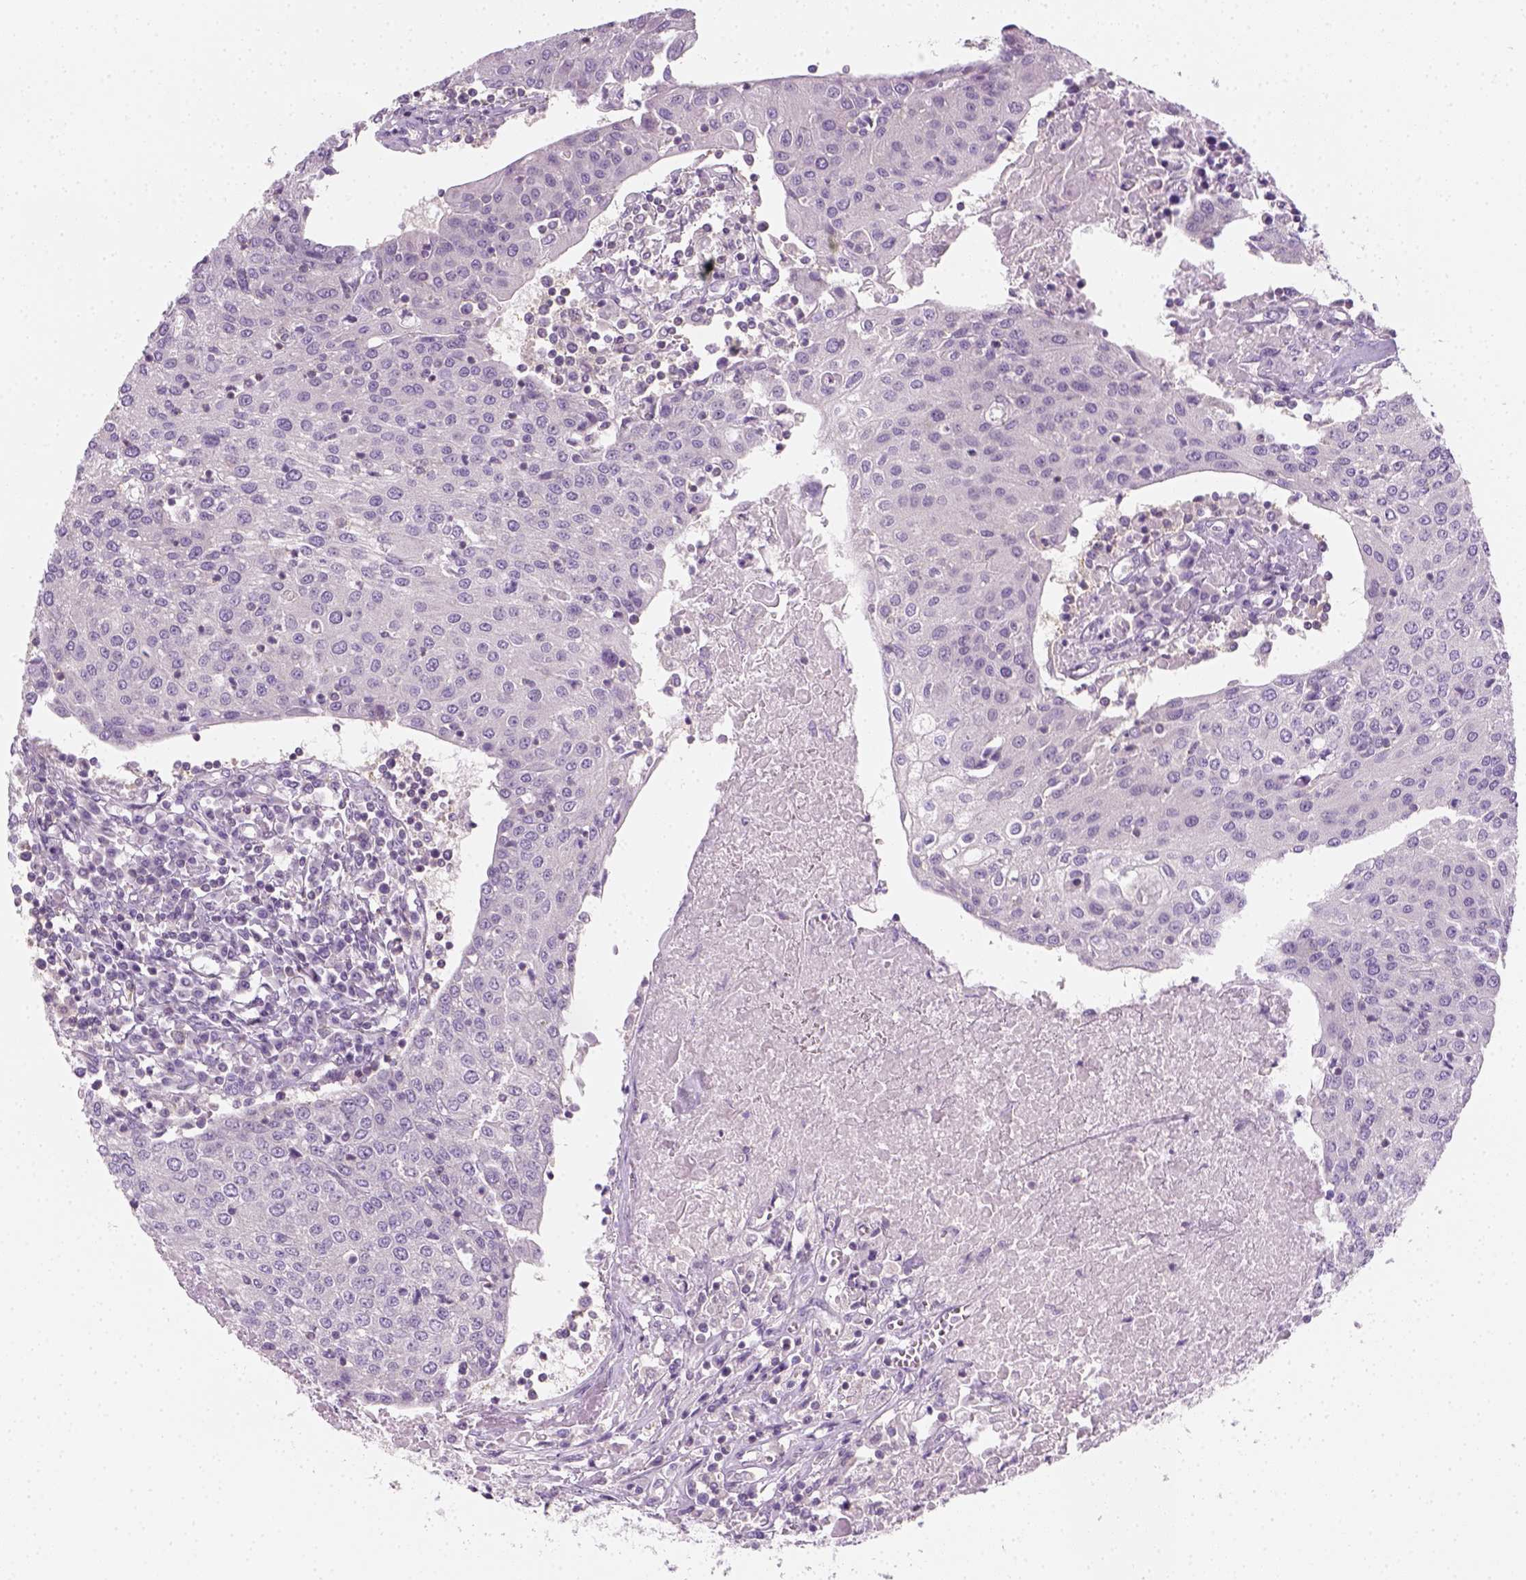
{"staining": {"intensity": "negative", "quantity": "none", "location": "none"}, "tissue": "urothelial cancer", "cell_type": "Tumor cells", "image_type": "cancer", "snomed": [{"axis": "morphology", "description": "Urothelial carcinoma, High grade"}, {"axis": "topography", "description": "Urinary bladder"}], "caption": "Immunohistochemistry histopathology image of human urothelial cancer stained for a protein (brown), which demonstrates no positivity in tumor cells.", "gene": "EPHB1", "patient": {"sex": "female", "age": 85}}